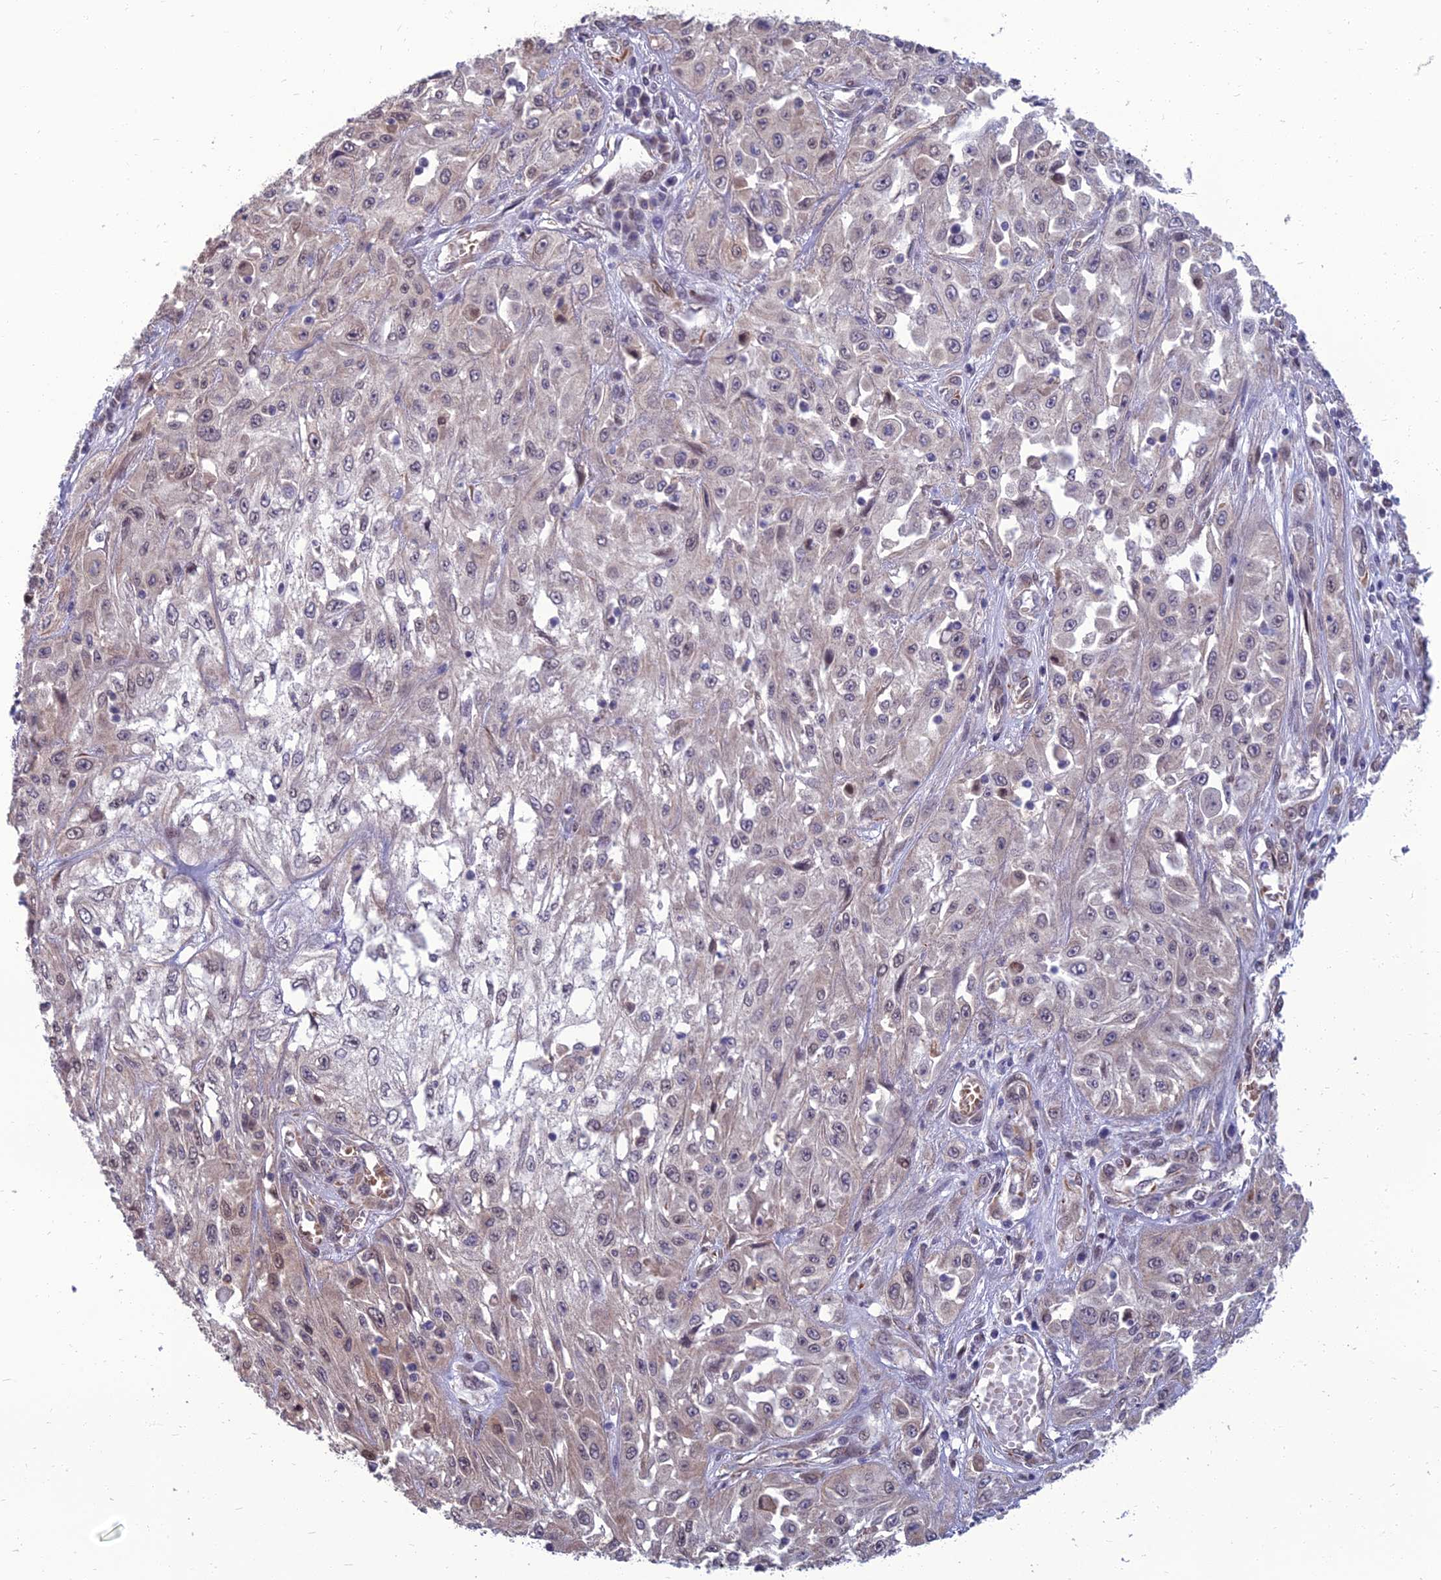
{"staining": {"intensity": "weak", "quantity": "25%-75%", "location": "nuclear"}, "tissue": "skin cancer", "cell_type": "Tumor cells", "image_type": "cancer", "snomed": [{"axis": "morphology", "description": "Squamous cell carcinoma, NOS"}, {"axis": "morphology", "description": "Squamous cell carcinoma, metastatic, NOS"}, {"axis": "topography", "description": "Skin"}, {"axis": "topography", "description": "Lymph node"}], "caption": "Tumor cells demonstrate low levels of weak nuclear expression in about 25%-75% of cells in squamous cell carcinoma (skin).", "gene": "NR4A3", "patient": {"sex": "male", "age": 75}}